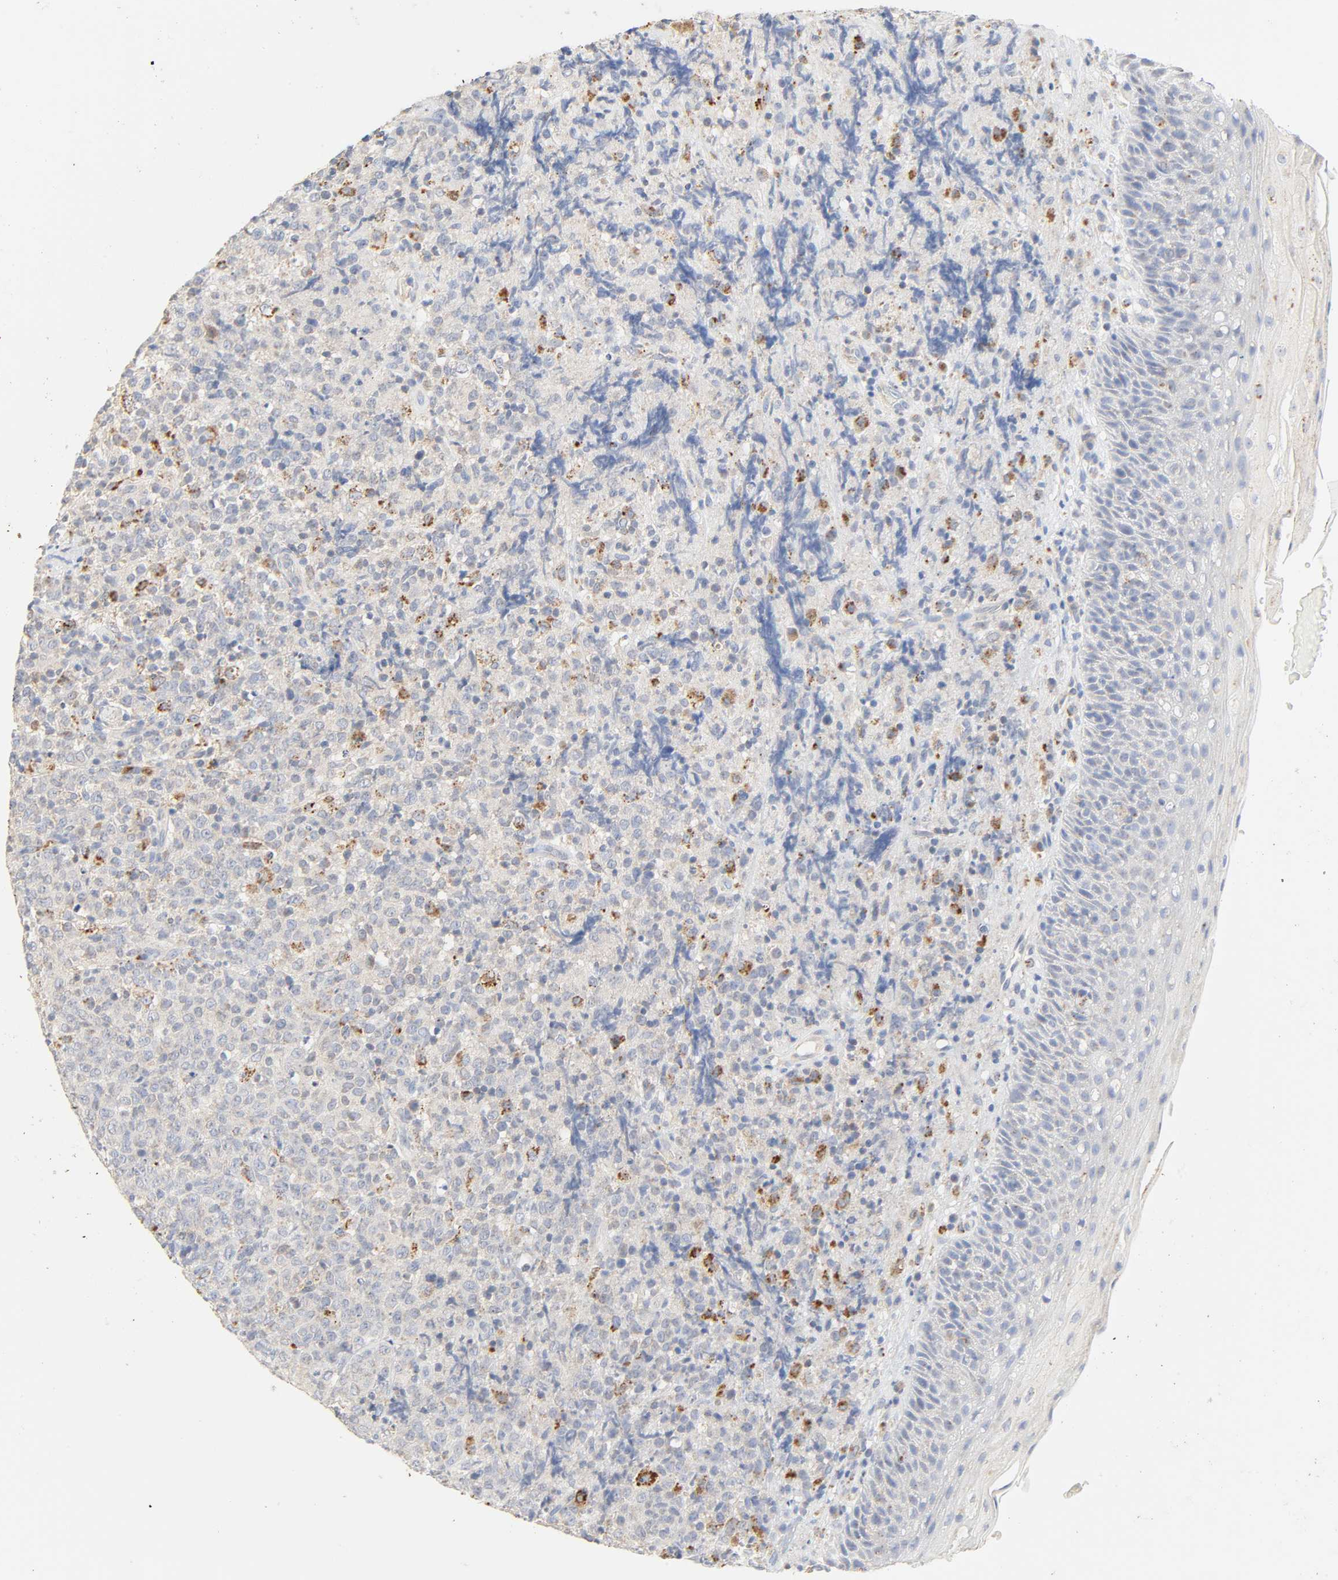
{"staining": {"intensity": "strong", "quantity": "<25%", "location": "cytoplasmic/membranous"}, "tissue": "lymphoma", "cell_type": "Tumor cells", "image_type": "cancer", "snomed": [{"axis": "morphology", "description": "Malignant lymphoma, non-Hodgkin's type, High grade"}, {"axis": "topography", "description": "Tonsil"}], "caption": "Tumor cells display strong cytoplasmic/membranous expression in about <25% of cells in lymphoma.", "gene": "CAMK2A", "patient": {"sex": "female", "age": 36}}